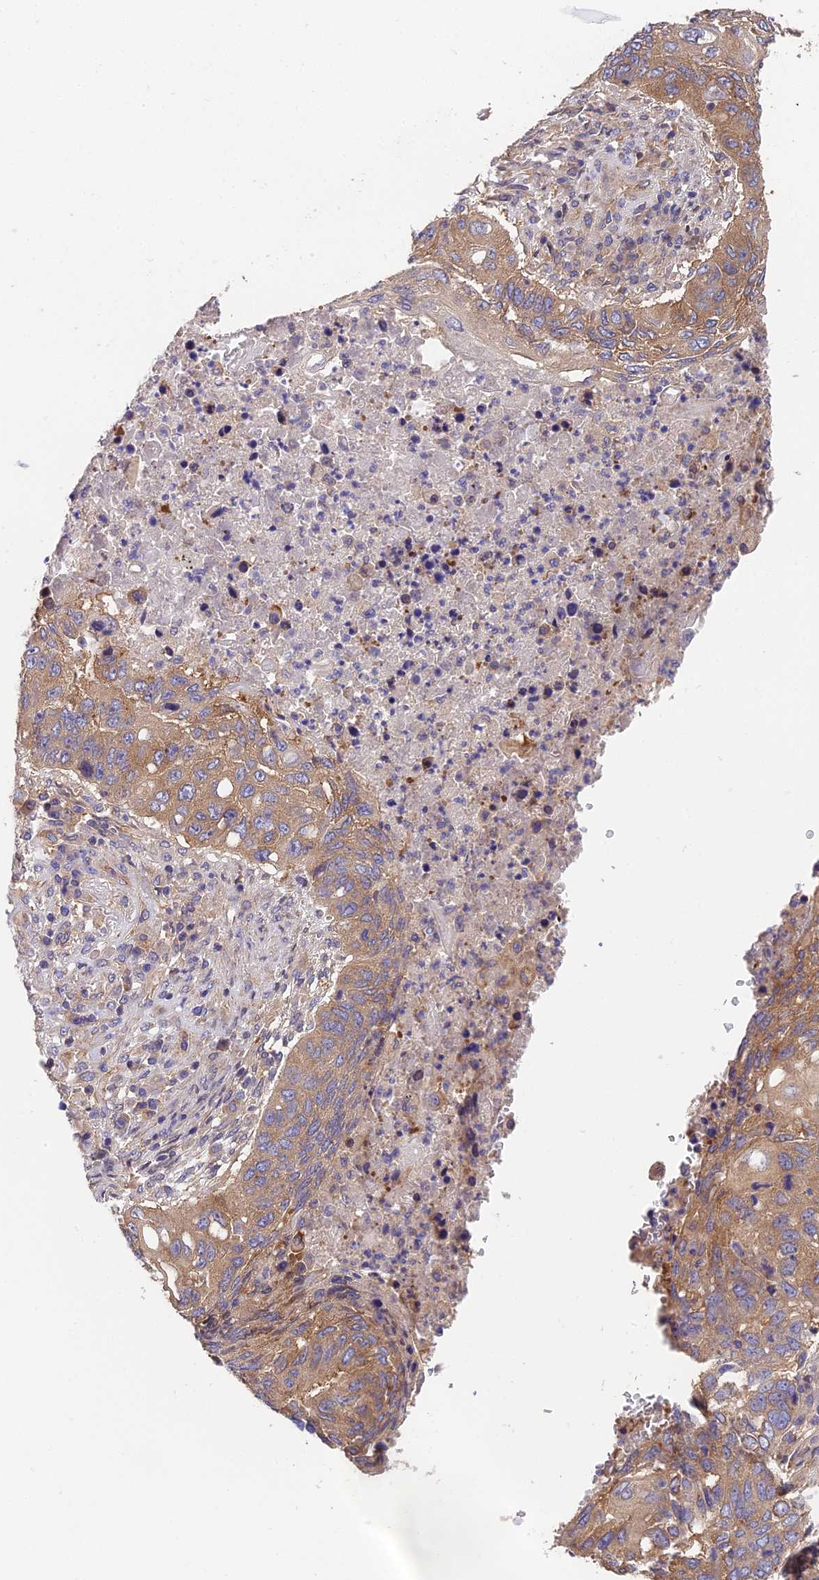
{"staining": {"intensity": "moderate", "quantity": ">75%", "location": "cytoplasmic/membranous"}, "tissue": "lung cancer", "cell_type": "Tumor cells", "image_type": "cancer", "snomed": [{"axis": "morphology", "description": "Squamous cell carcinoma, NOS"}, {"axis": "topography", "description": "Lung"}], "caption": "Lung cancer stained with a protein marker displays moderate staining in tumor cells.", "gene": "BLOC1S4", "patient": {"sex": "female", "age": 63}}